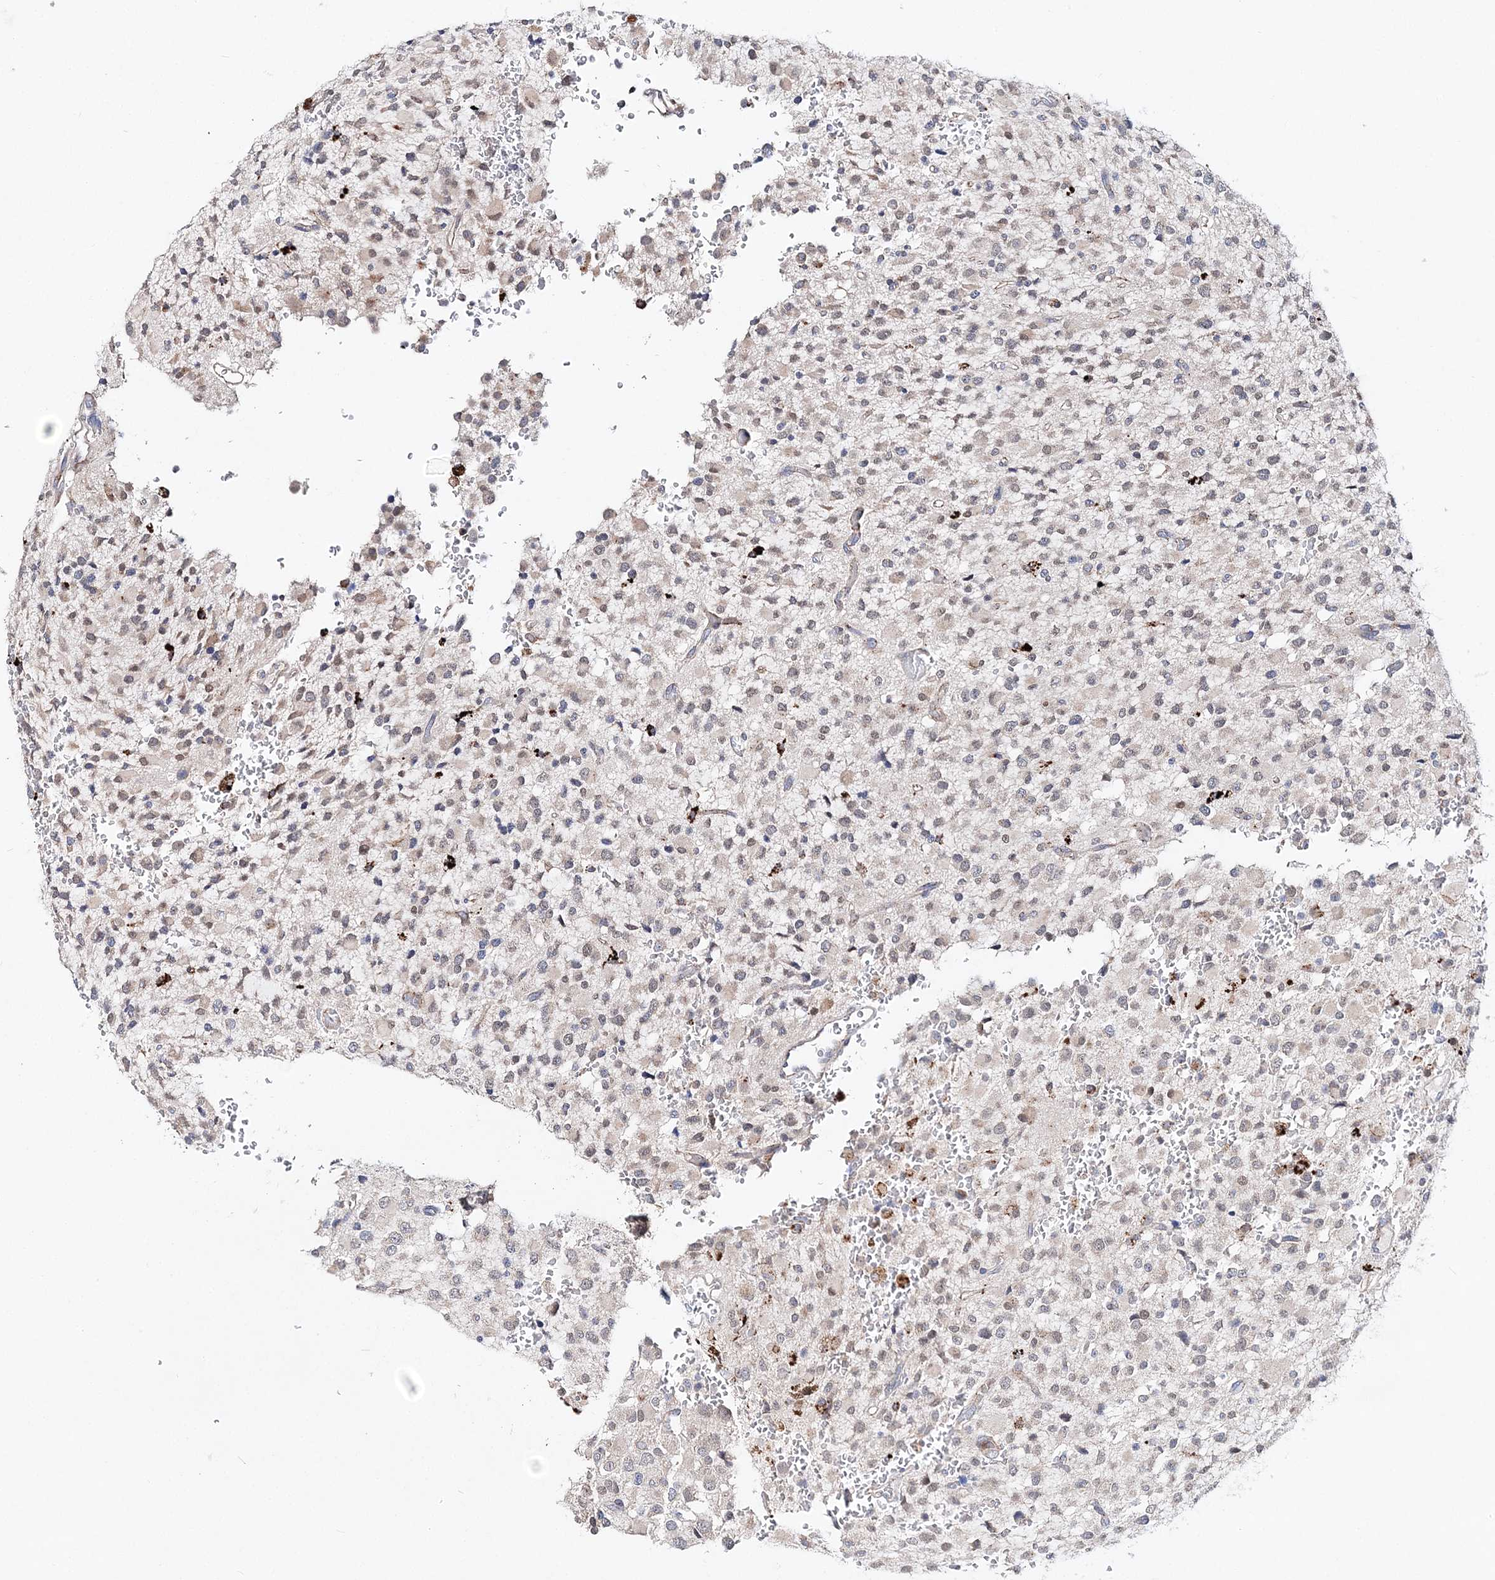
{"staining": {"intensity": "weak", "quantity": ">75%", "location": "cytoplasmic/membranous"}, "tissue": "glioma", "cell_type": "Tumor cells", "image_type": "cancer", "snomed": [{"axis": "morphology", "description": "Glioma, malignant, High grade"}, {"axis": "topography", "description": "Brain"}], "caption": "IHC photomicrograph of glioma stained for a protein (brown), which exhibits low levels of weak cytoplasmic/membranous staining in about >75% of tumor cells.", "gene": "C3orf38", "patient": {"sex": "male", "age": 34}}